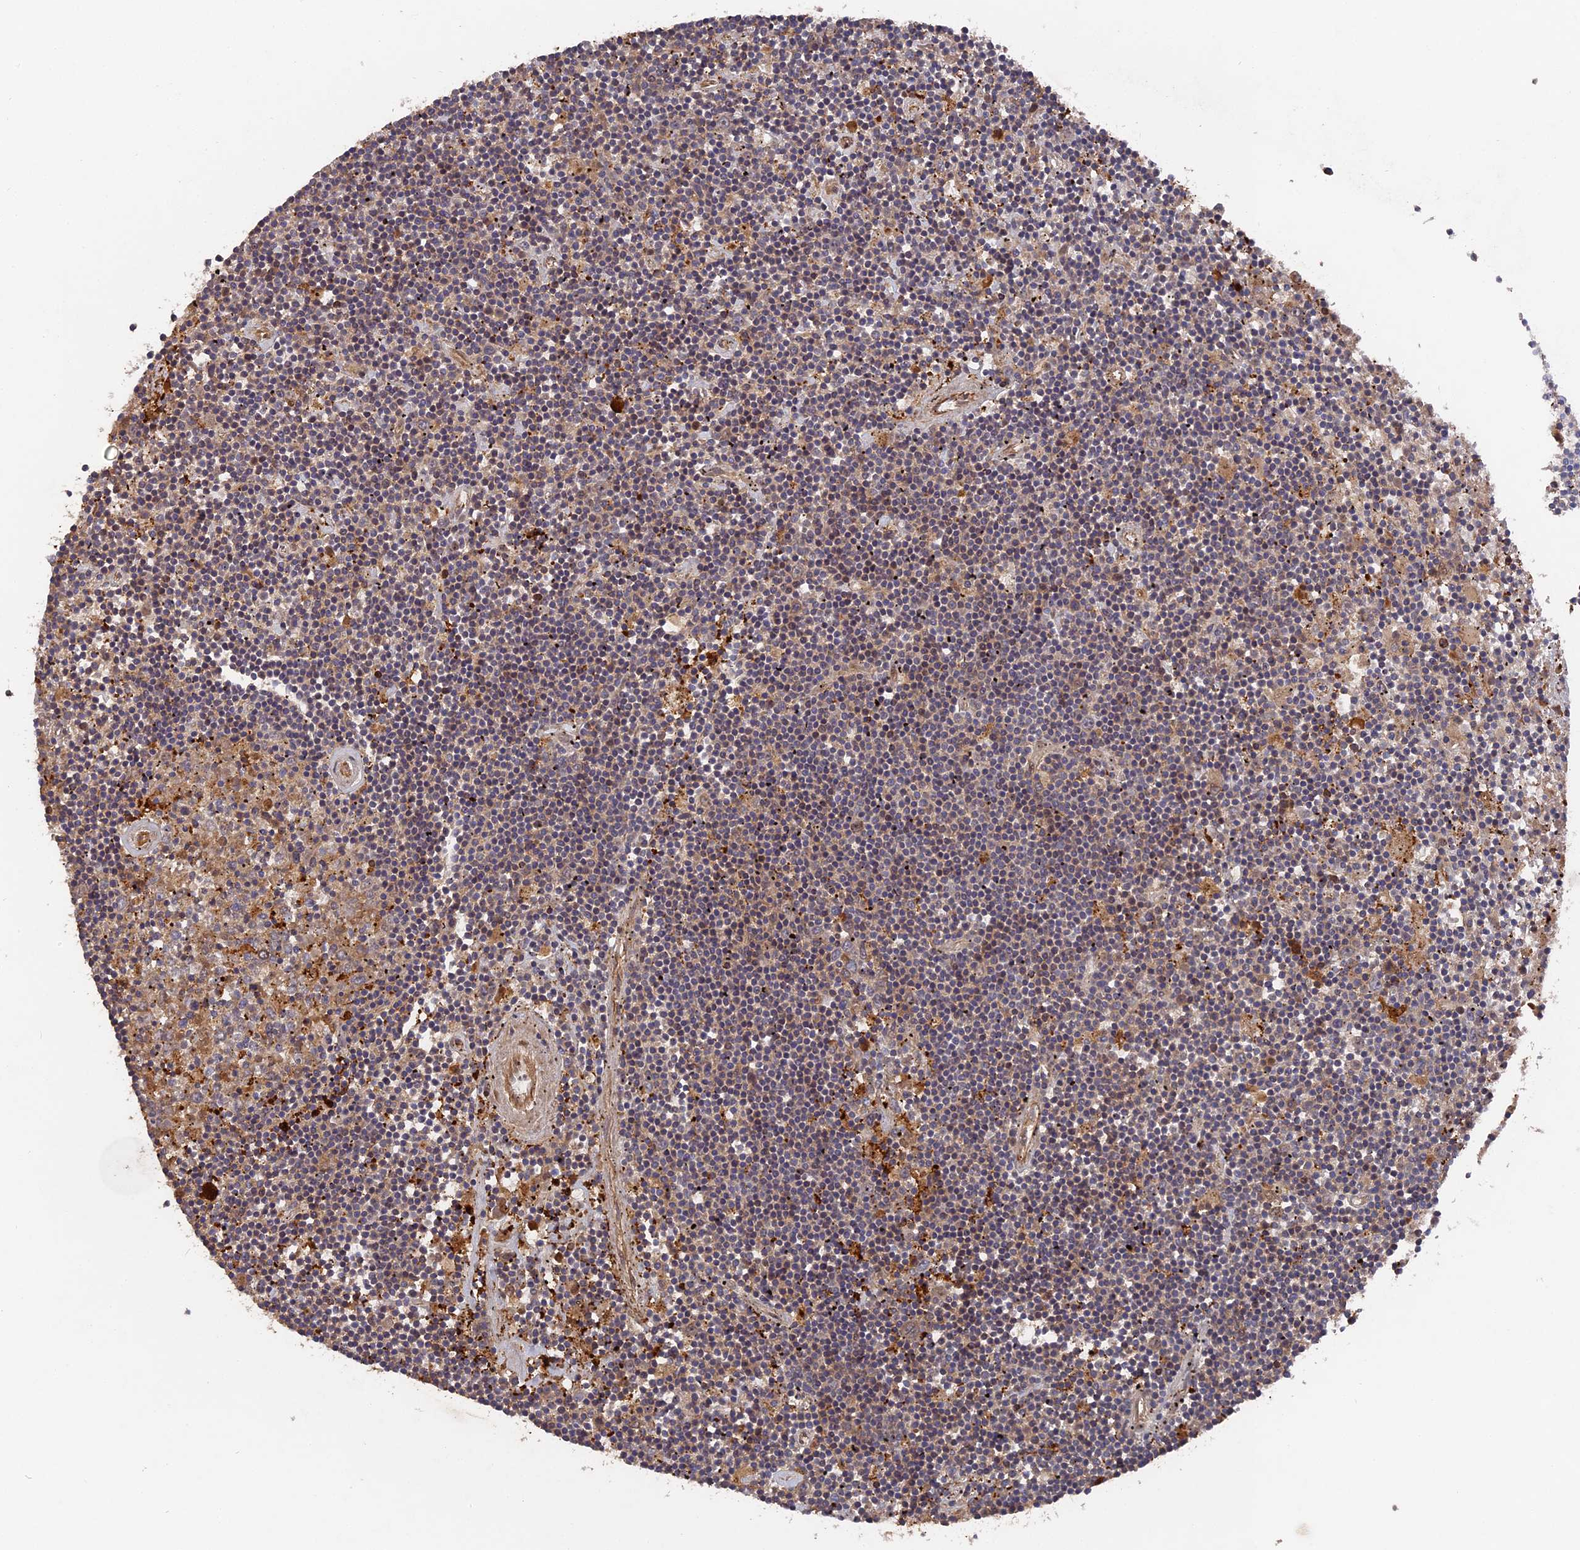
{"staining": {"intensity": "negative", "quantity": "none", "location": "none"}, "tissue": "lymphoma", "cell_type": "Tumor cells", "image_type": "cancer", "snomed": [{"axis": "morphology", "description": "Malignant lymphoma, non-Hodgkin's type, Low grade"}, {"axis": "topography", "description": "Spleen"}], "caption": "IHC photomicrograph of neoplastic tissue: low-grade malignant lymphoma, non-Hodgkin's type stained with DAB demonstrates no significant protein positivity in tumor cells. (DAB (3,3'-diaminobenzidine) immunohistochemistry, high magnification).", "gene": "DEF8", "patient": {"sex": "male", "age": 76}}